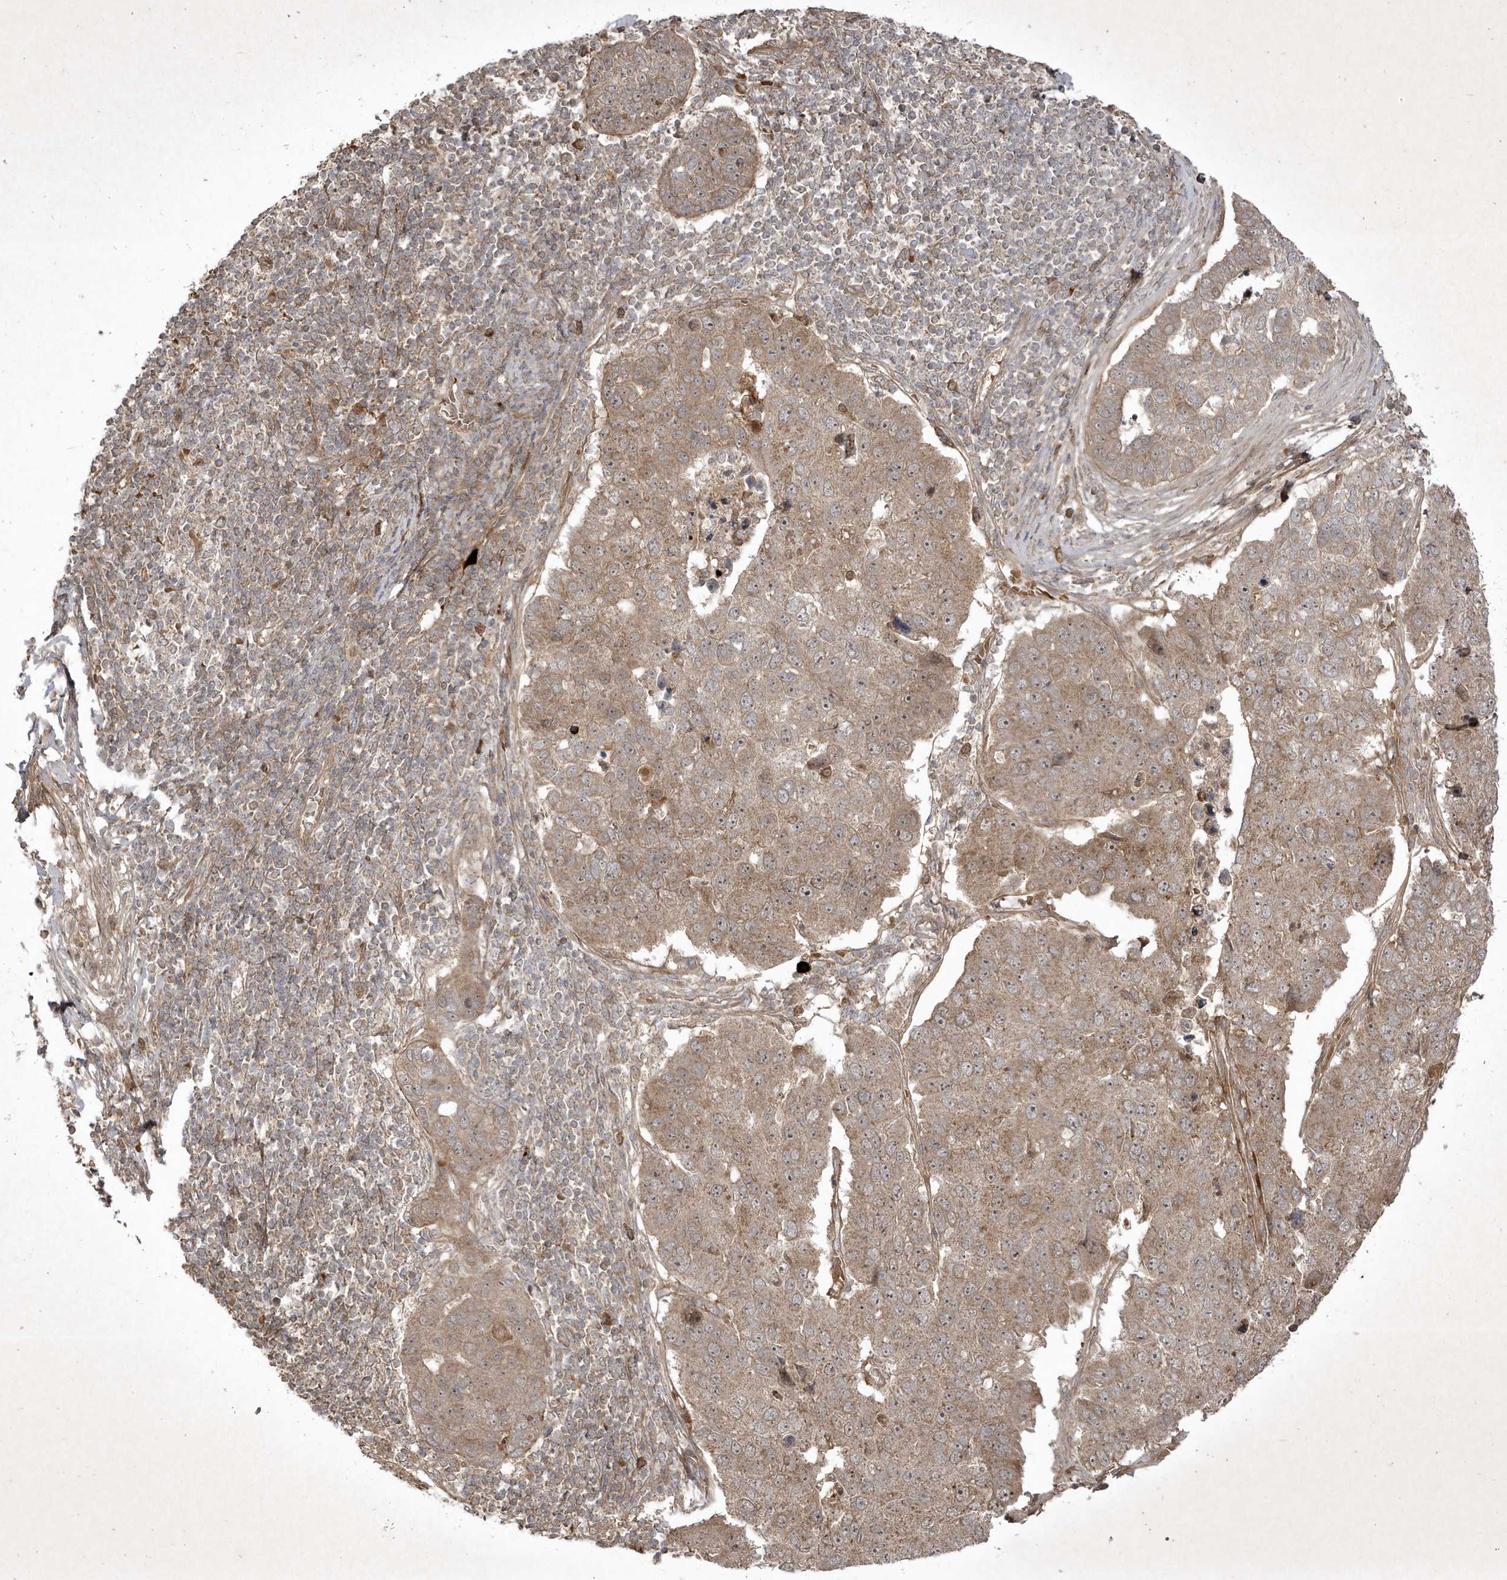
{"staining": {"intensity": "weak", "quantity": ">75%", "location": "cytoplasmic/membranous"}, "tissue": "pancreatic cancer", "cell_type": "Tumor cells", "image_type": "cancer", "snomed": [{"axis": "morphology", "description": "Adenocarcinoma, NOS"}, {"axis": "topography", "description": "Pancreas"}], "caption": "Immunohistochemical staining of human pancreatic adenocarcinoma displays weak cytoplasmic/membranous protein staining in approximately >75% of tumor cells.", "gene": "FAM83C", "patient": {"sex": "female", "age": 61}}